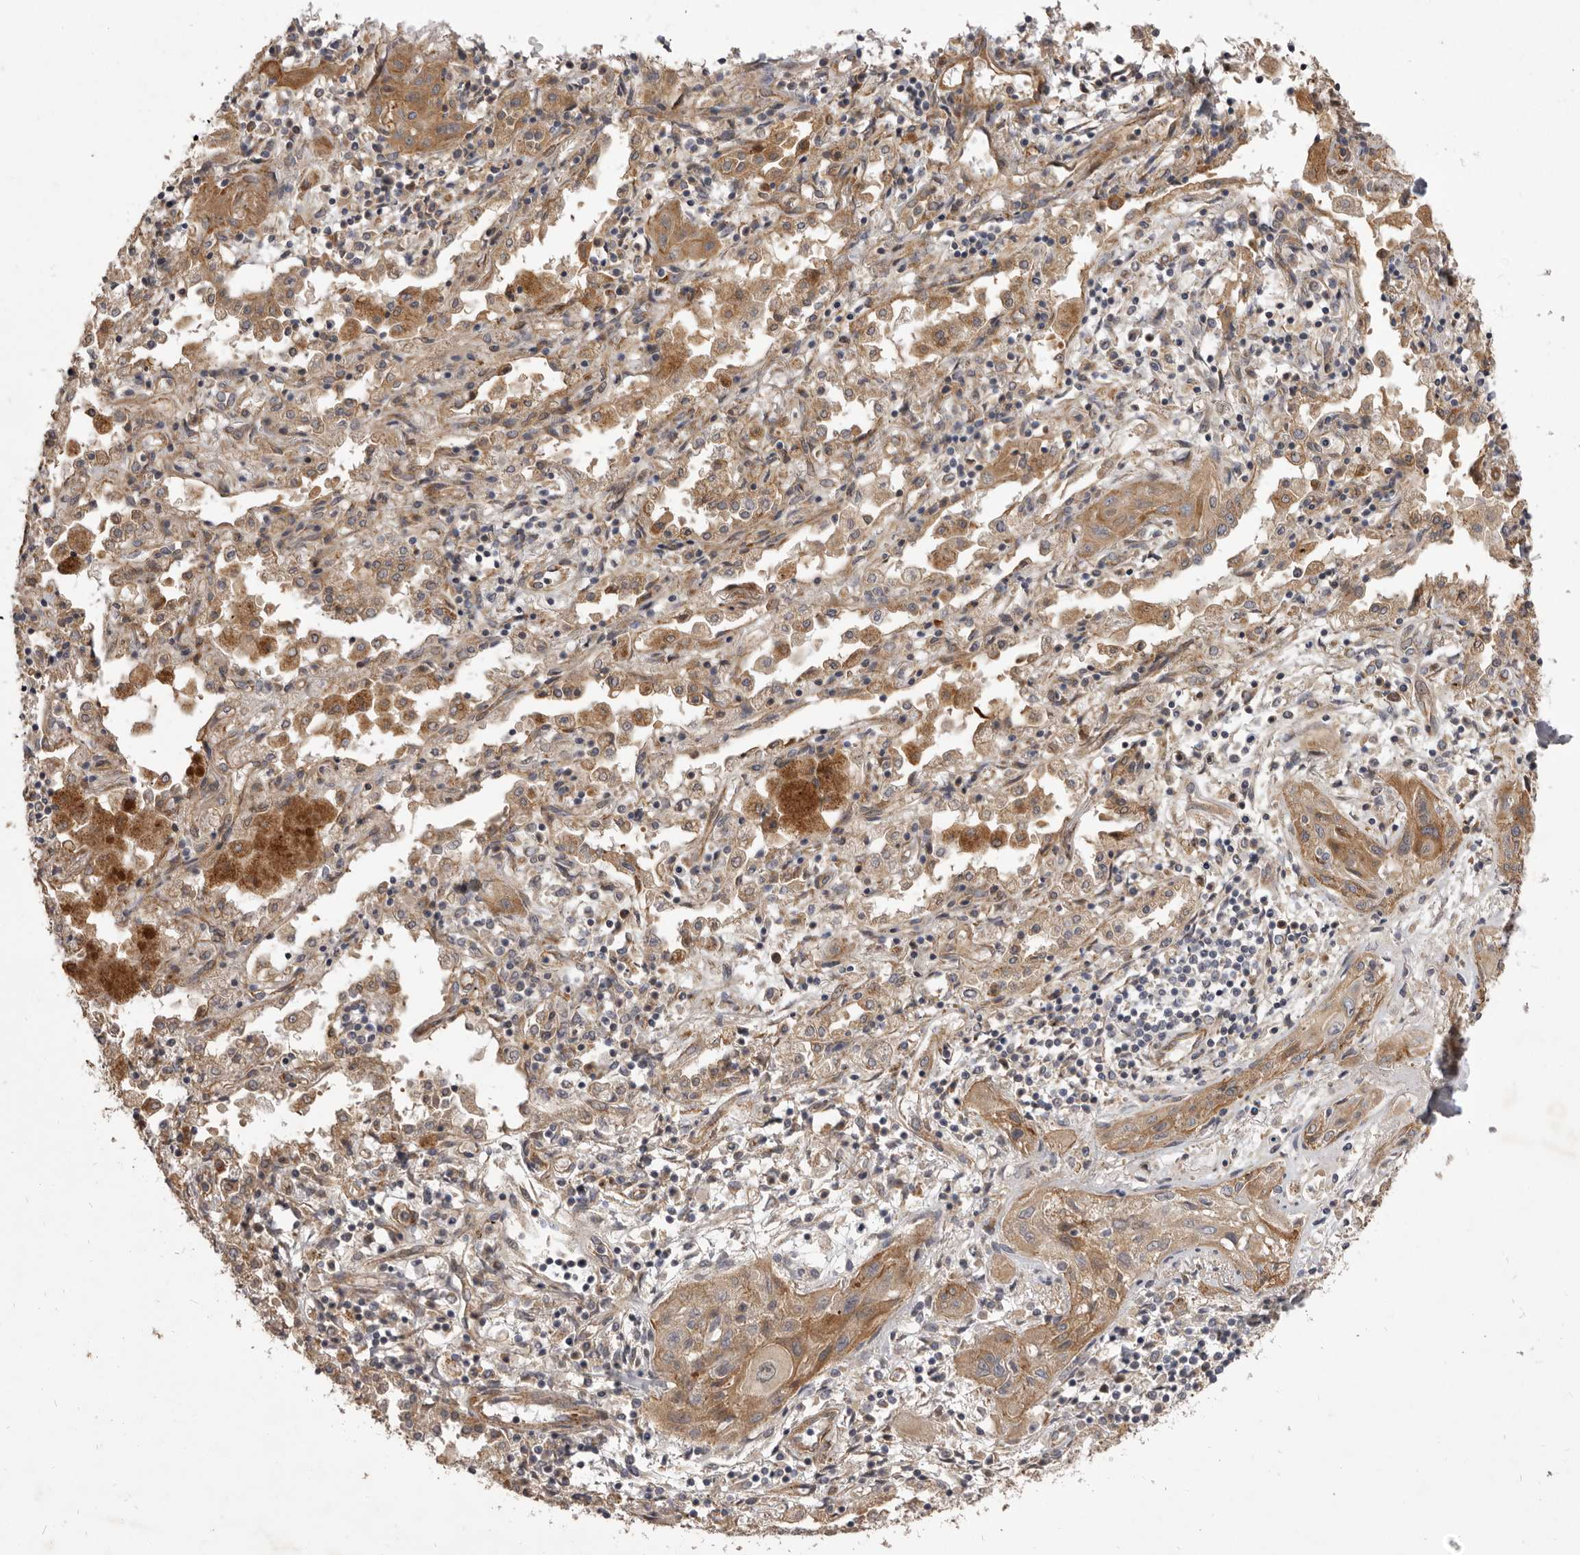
{"staining": {"intensity": "moderate", "quantity": ">75%", "location": "cytoplasmic/membranous"}, "tissue": "lung cancer", "cell_type": "Tumor cells", "image_type": "cancer", "snomed": [{"axis": "morphology", "description": "Squamous cell carcinoma, NOS"}, {"axis": "topography", "description": "Lung"}], "caption": "This is an image of immunohistochemistry staining of lung squamous cell carcinoma, which shows moderate staining in the cytoplasmic/membranous of tumor cells.", "gene": "VPS45", "patient": {"sex": "female", "age": 47}}